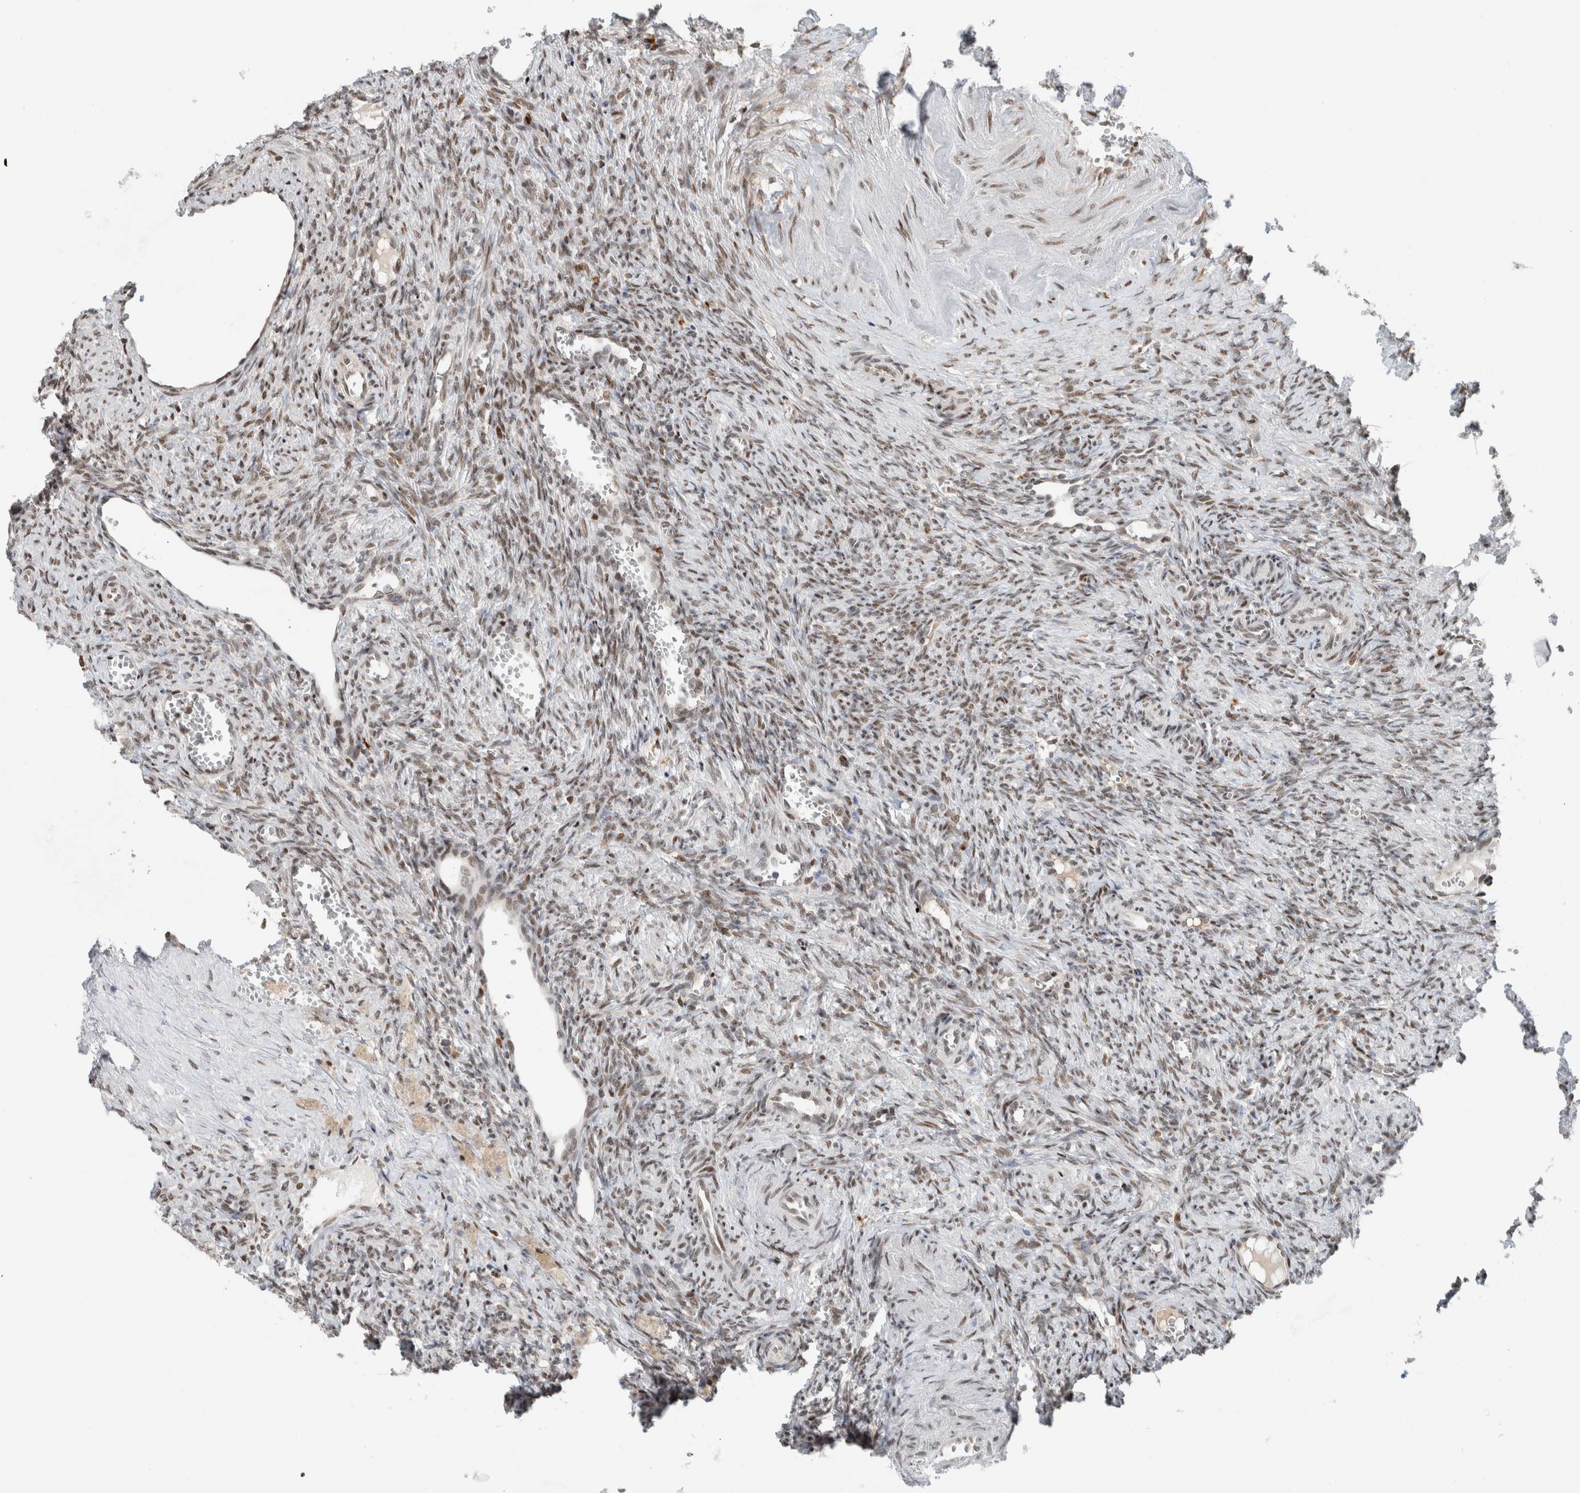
{"staining": {"intensity": "strong", "quantity": ">75%", "location": "nuclear"}, "tissue": "ovary", "cell_type": "Follicle cells", "image_type": "normal", "snomed": [{"axis": "morphology", "description": "Normal tissue, NOS"}, {"axis": "topography", "description": "Ovary"}], "caption": "Follicle cells reveal high levels of strong nuclear expression in approximately >75% of cells in normal human ovary. (IHC, brightfield microscopy, high magnification).", "gene": "HNRNPR", "patient": {"sex": "female", "age": 41}}